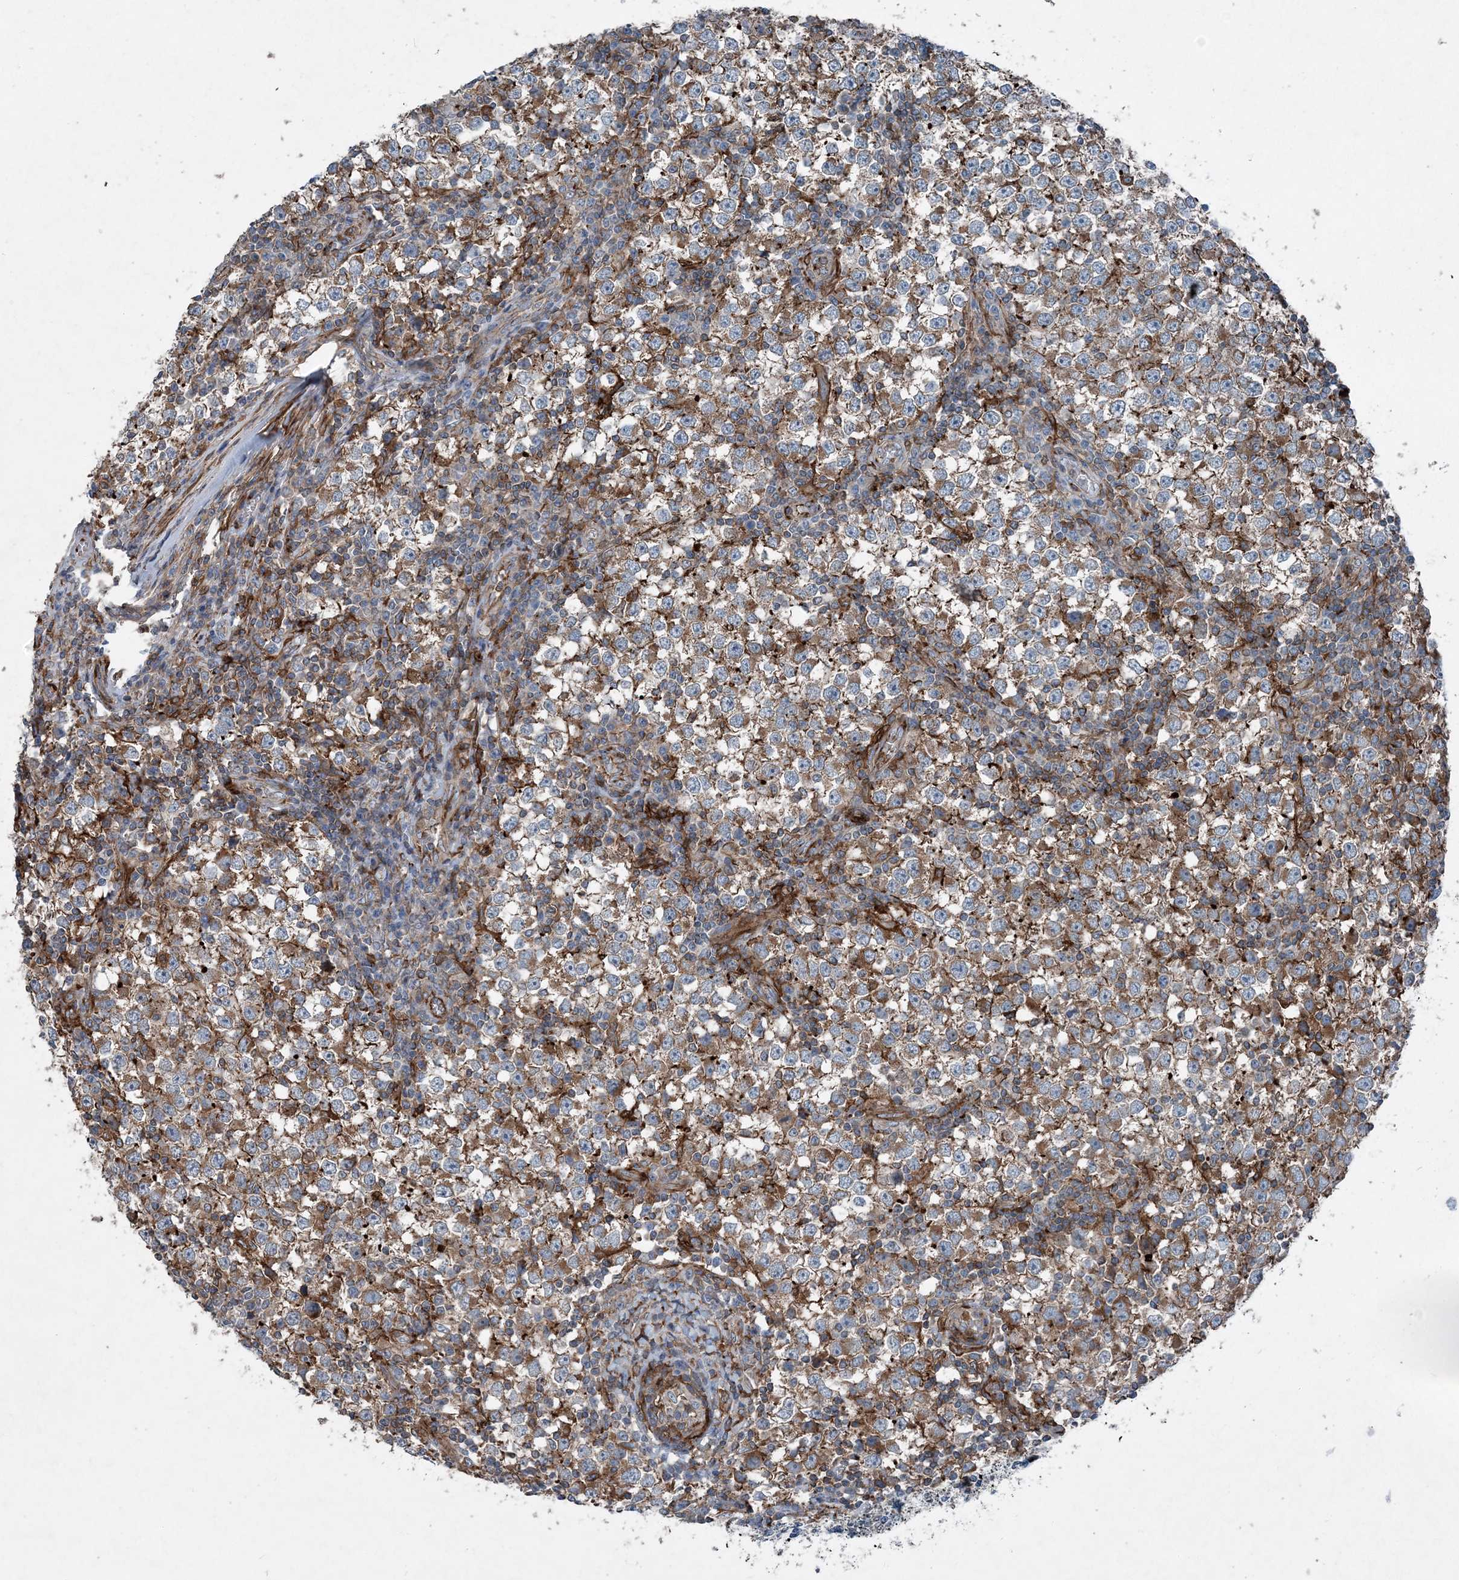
{"staining": {"intensity": "moderate", "quantity": "25%-75%", "location": "cytoplasmic/membranous"}, "tissue": "testis cancer", "cell_type": "Tumor cells", "image_type": "cancer", "snomed": [{"axis": "morphology", "description": "Seminoma, NOS"}, {"axis": "topography", "description": "Testis"}], "caption": "Testis cancer (seminoma) stained for a protein displays moderate cytoplasmic/membranous positivity in tumor cells.", "gene": "DGUOK", "patient": {"sex": "male", "age": 65}}